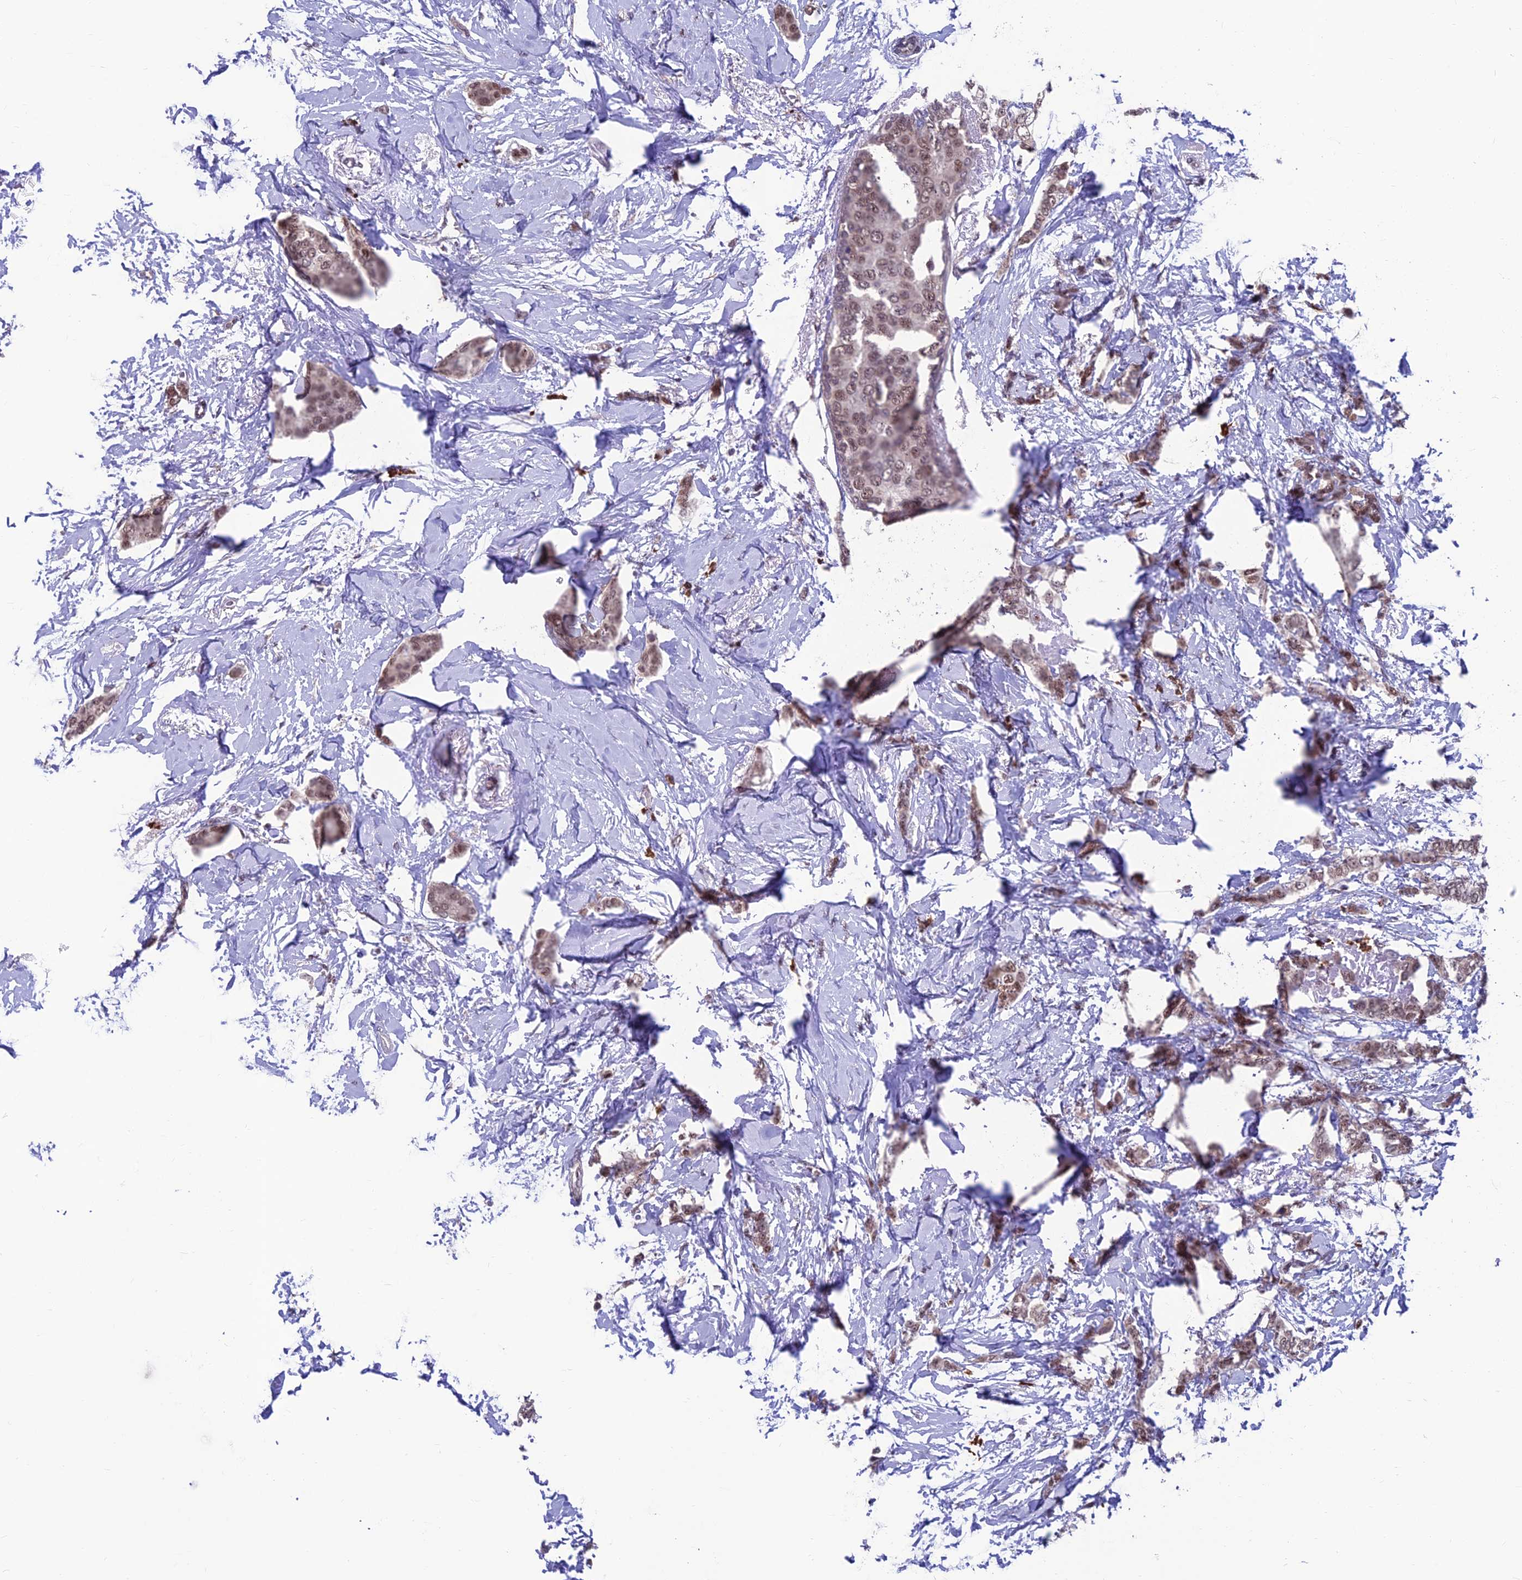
{"staining": {"intensity": "weak", "quantity": ">75%", "location": "nuclear"}, "tissue": "breast cancer", "cell_type": "Tumor cells", "image_type": "cancer", "snomed": [{"axis": "morphology", "description": "Duct carcinoma"}, {"axis": "topography", "description": "Breast"}], "caption": "This is an image of IHC staining of breast intraductal carcinoma, which shows weak positivity in the nuclear of tumor cells.", "gene": "KIAA1191", "patient": {"sex": "female", "age": 72}}